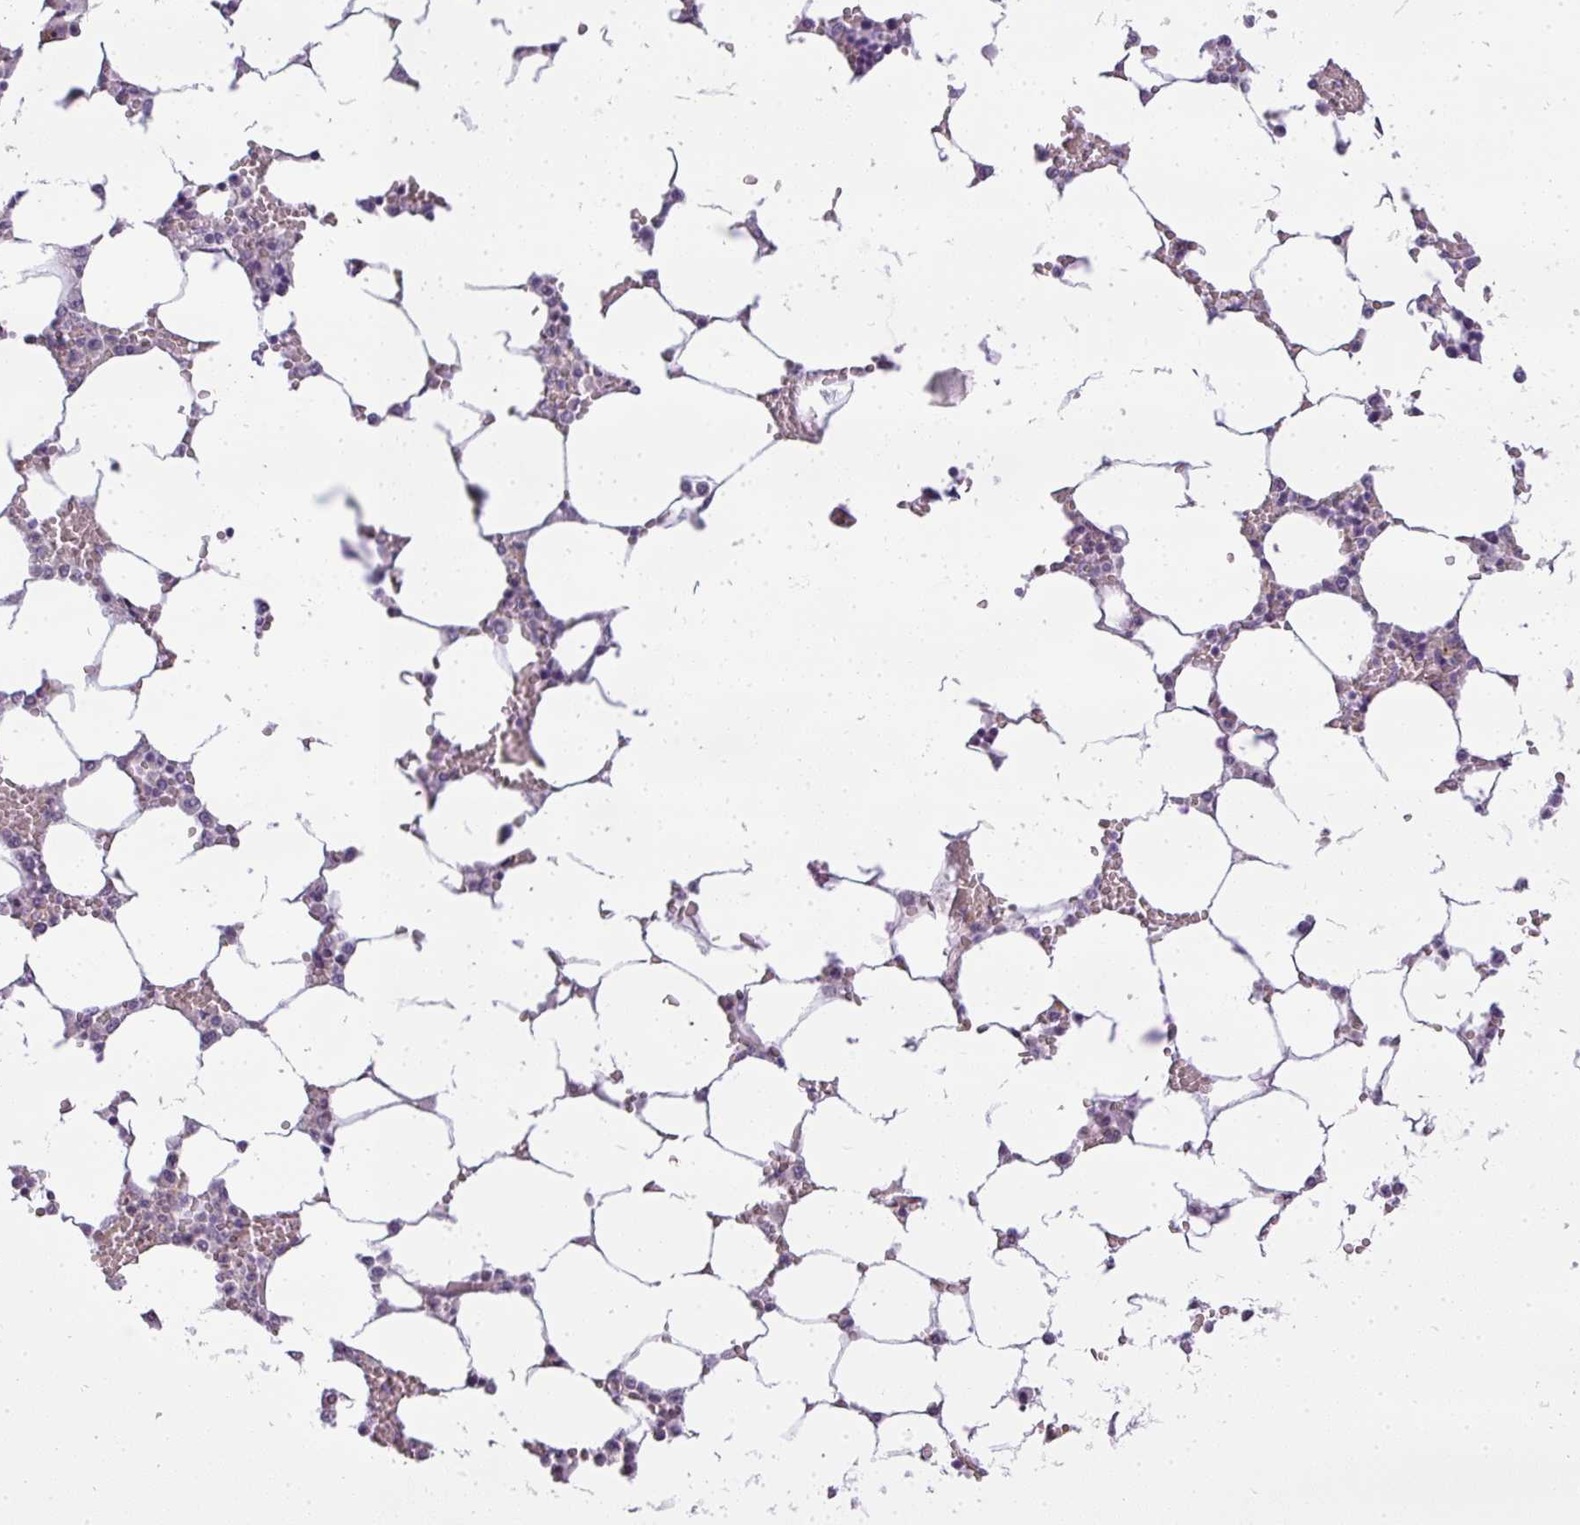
{"staining": {"intensity": "negative", "quantity": "none", "location": "none"}, "tissue": "bone marrow", "cell_type": "Hematopoietic cells", "image_type": "normal", "snomed": [{"axis": "morphology", "description": "Normal tissue, NOS"}, {"axis": "topography", "description": "Bone marrow"}], "caption": "An image of human bone marrow is negative for staining in hematopoietic cells. (Stains: DAB immunohistochemistry with hematoxylin counter stain, Microscopy: brightfield microscopy at high magnification).", "gene": "ATP6V1D", "patient": {"sex": "male", "age": 64}}